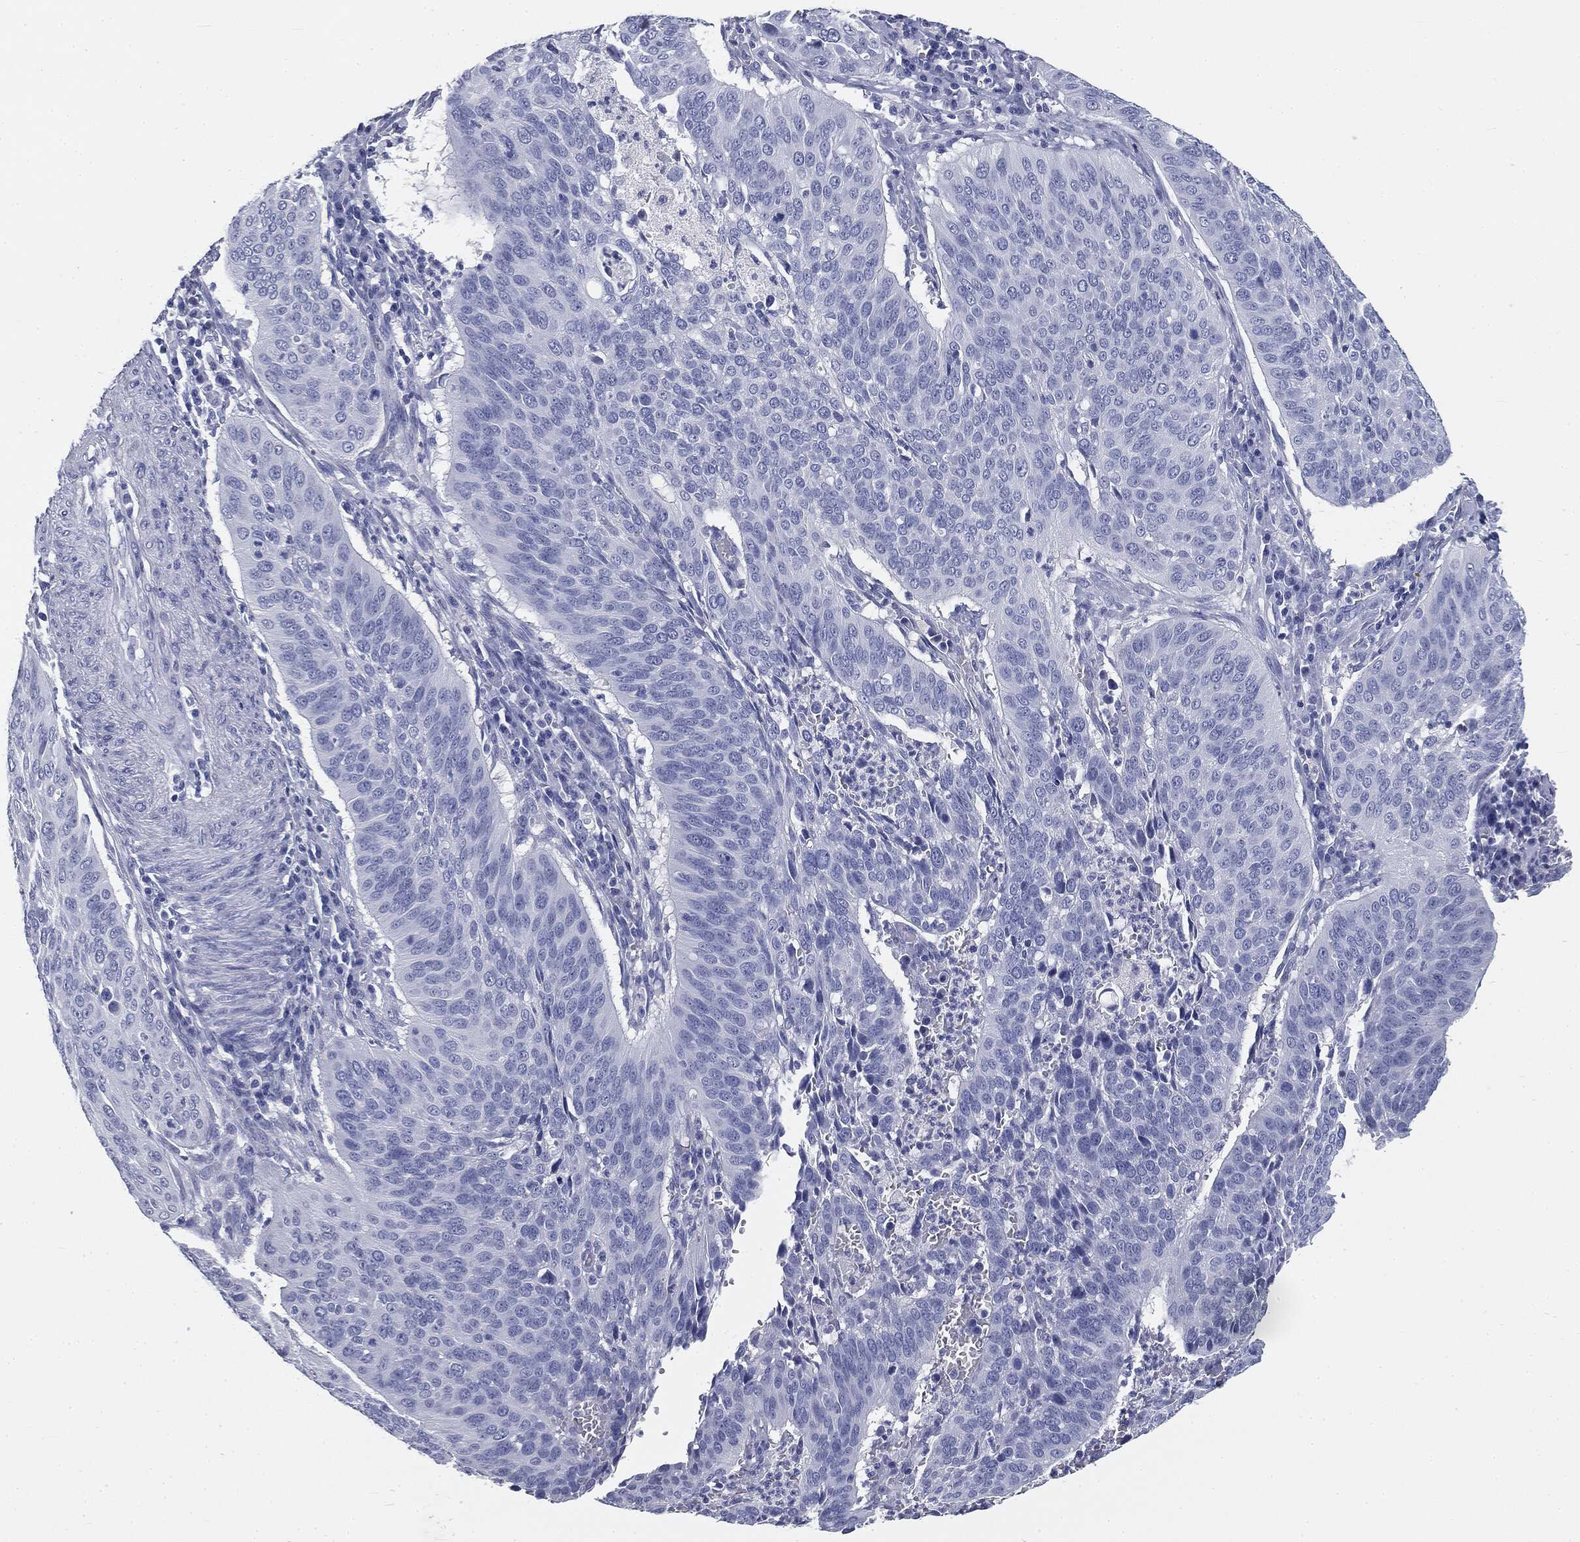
{"staining": {"intensity": "negative", "quantity": "none", "location": "none"}, "tissue": "cervical cancer", "cell_type": "Tumor cells", "image_type": "cancer", "snomed": [{"axis": "morphology", "description": "Normal tissue, NOS"}, {"axis": "morphology", "description": "Squamous cell carcinoma, NOS"}, {"axis": "topography", "description": "Cervix"}], "caption": "DAB immunohistochemical staining of cervical cancer reveals no significant staining in tumor cells. (Immunohistochemistry, brightfield microscopy, high magnification).", "gene": "CUZD1", "patient": {"sex": "female", "age": 39}}